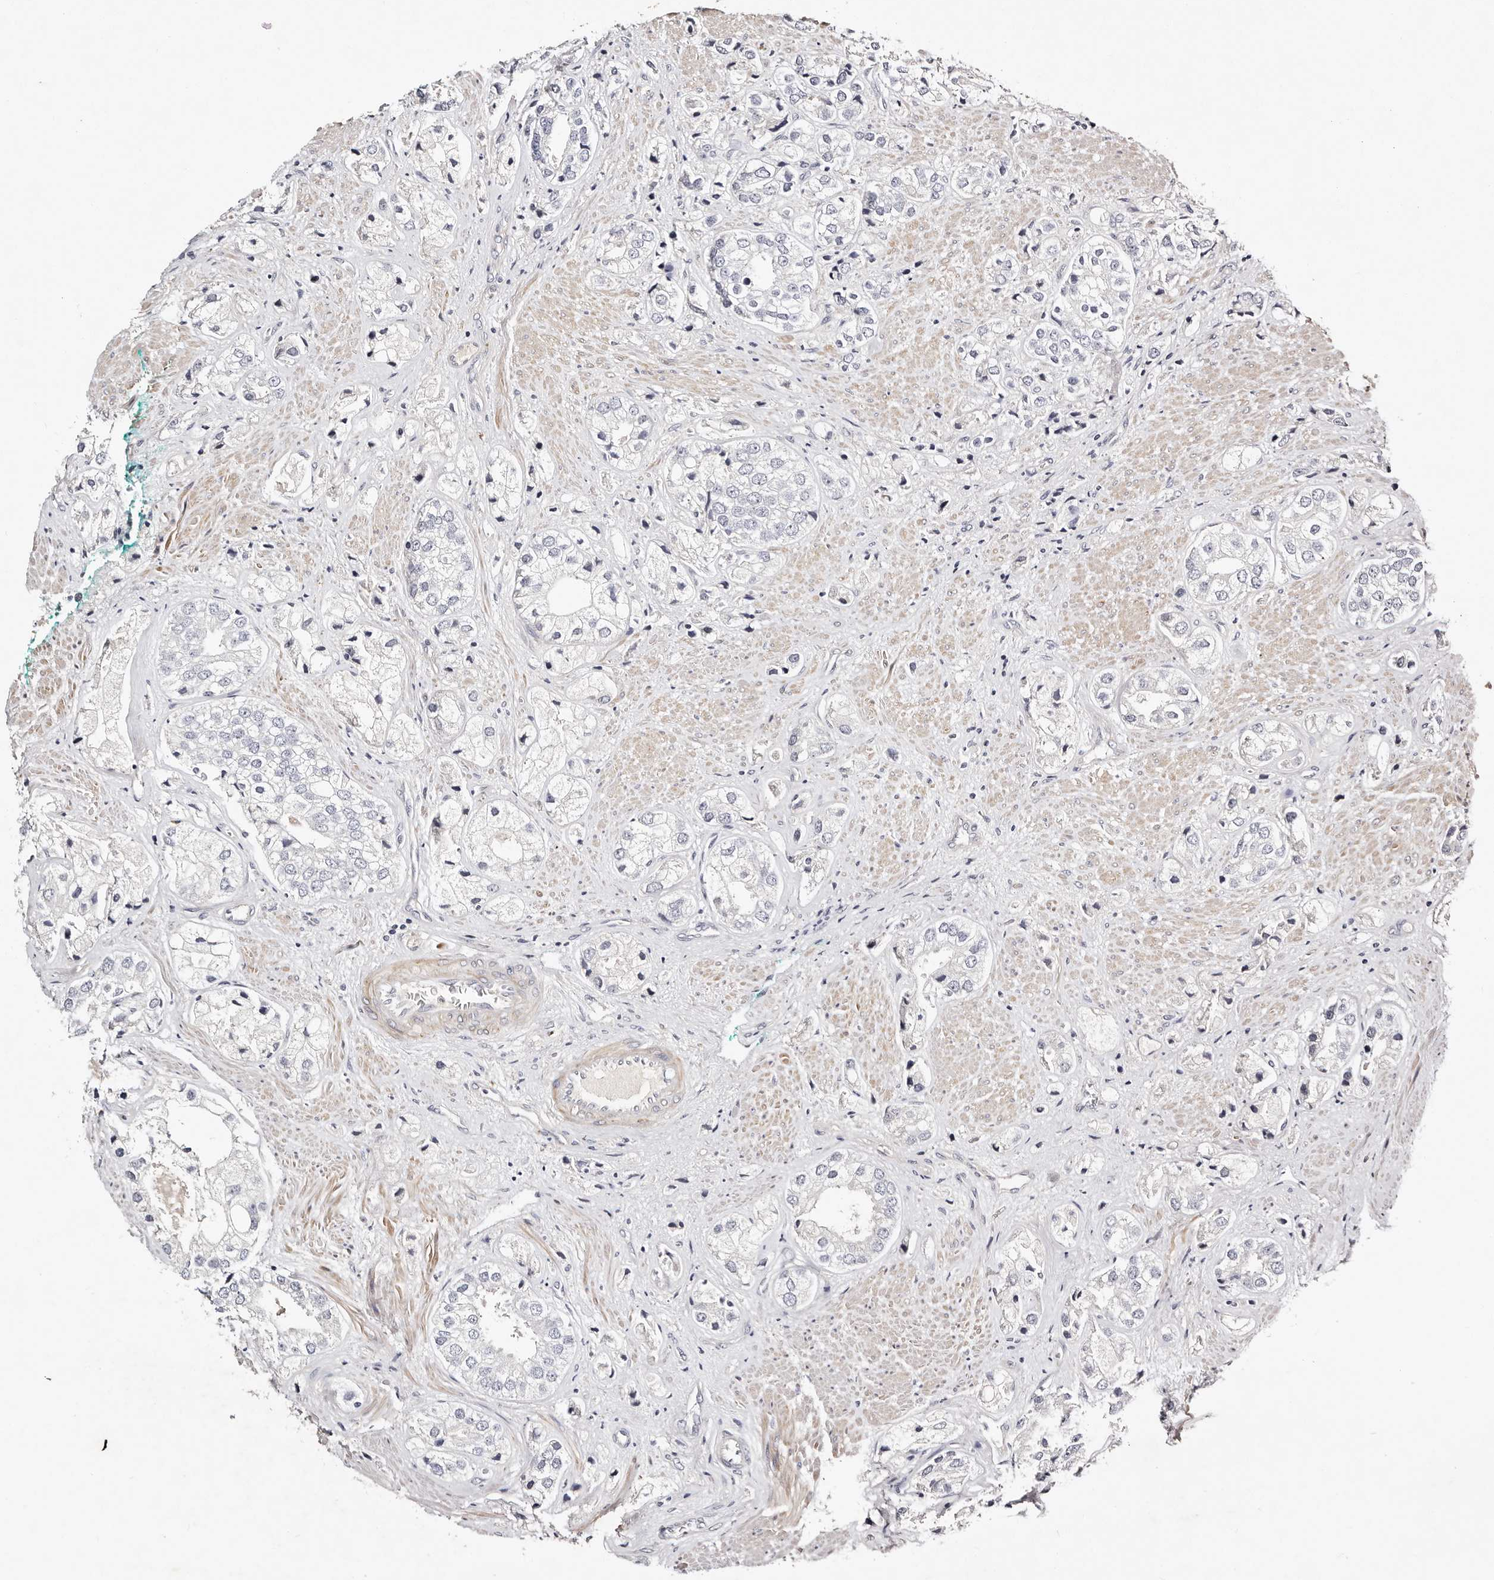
{"staining": {"intensity": "negative", "quantity": "none", "location": "none"}, "tissue": "prostate cancer", "cell_type": "Tumor cells", "image_type": "cancer", "snomed": [{"axis": "morphology", "description": "Adenocarcinoma, High grade"}, {"axis": "topography", "description": "Prostate"}], "caption": "IHC photomicrograph of neoplastic tissue: human prostate adenocarcinoma (high-grade) stained with DAB (3,3'-diaminobenzidine) shows no significant protein staining in tumor cells.", "gene": "MRPS33", "patient": {"sex": "male", "age": 50}}